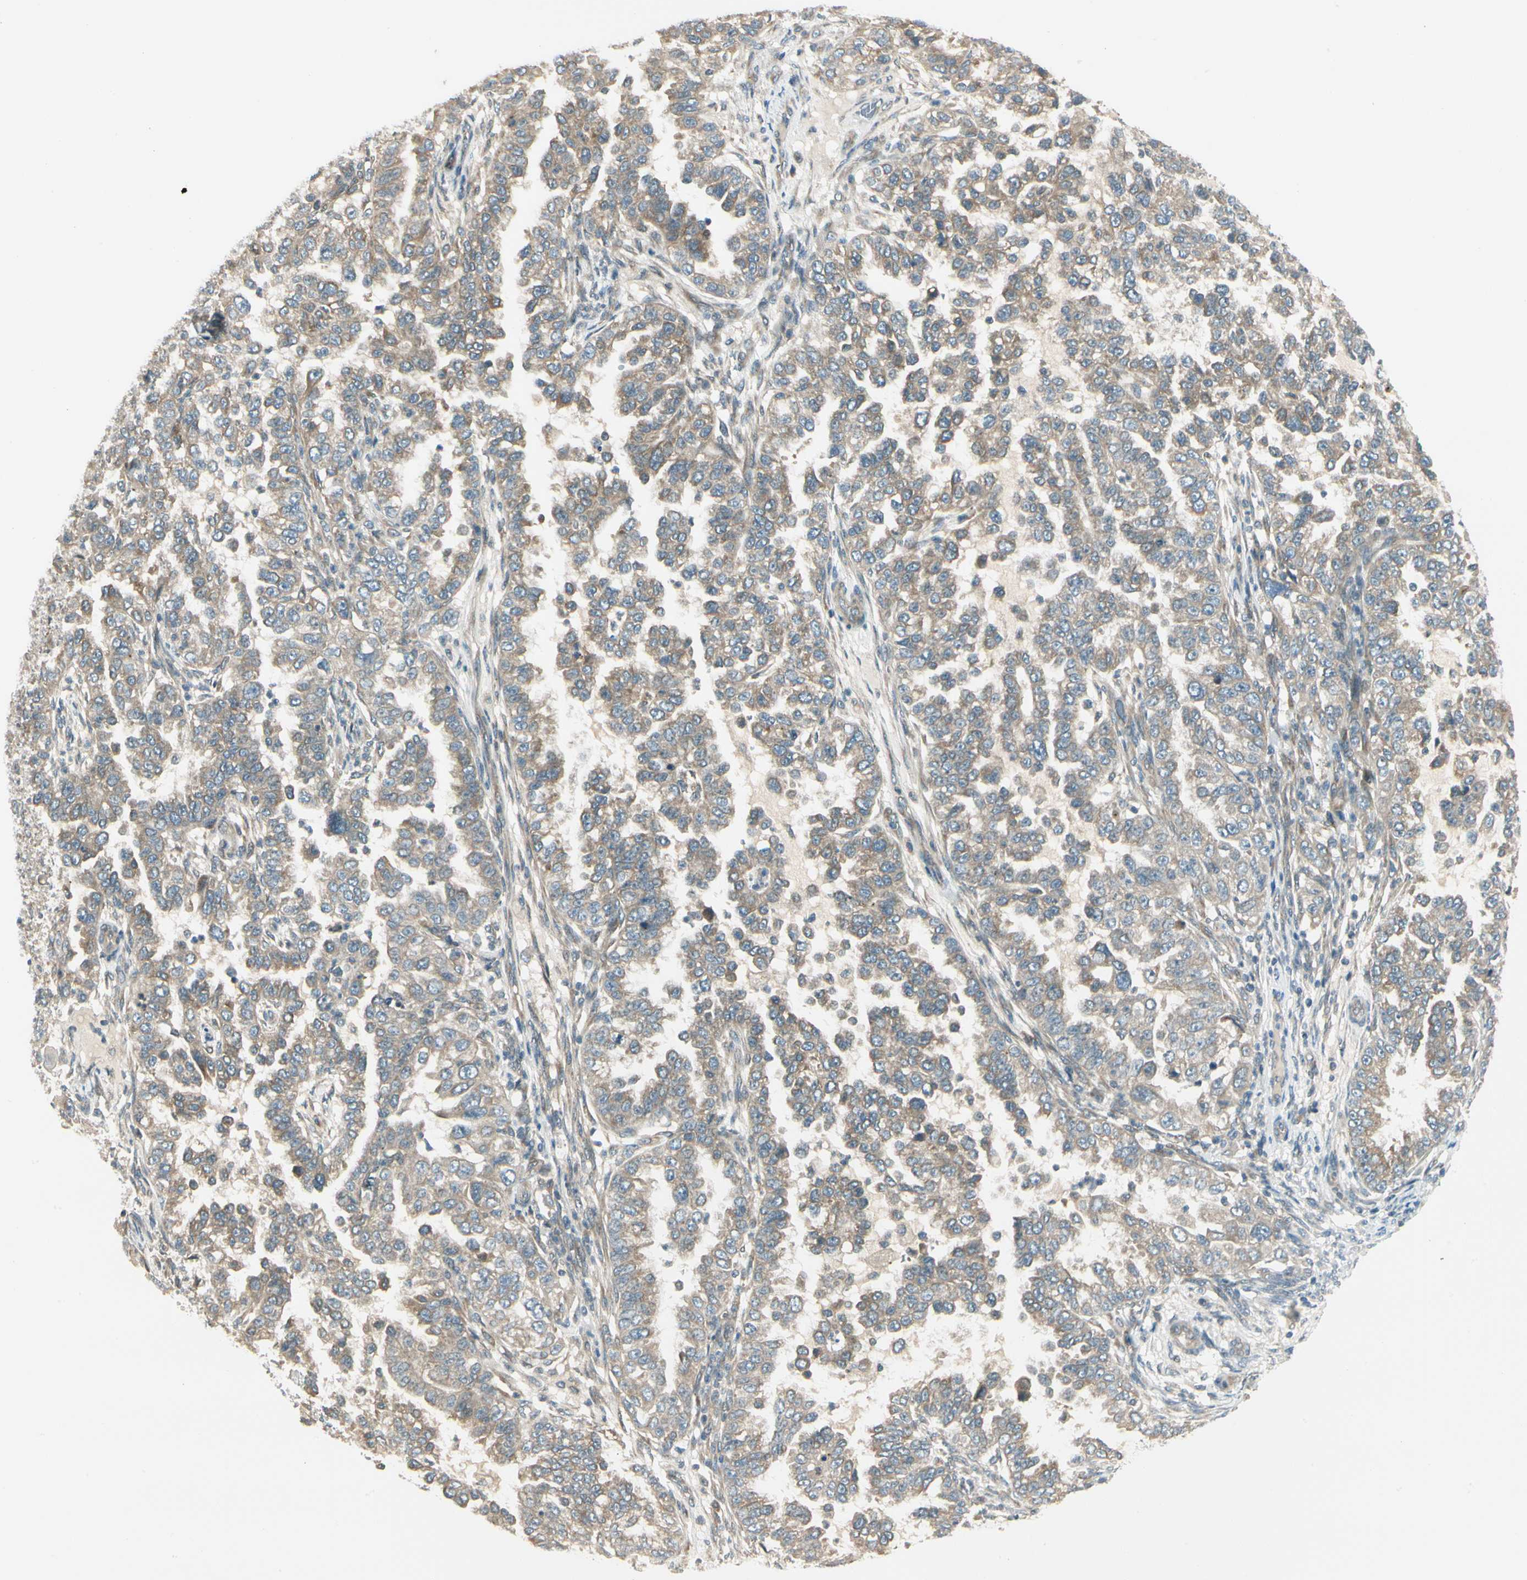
{"staining": {"intensity": "weak", "quantity": ">75%", "location": "cytoplasmic/membranous"}, "tissue": "endometrial cancer", "cell_type": "Tumor cells", "image_type": "cancer", "snomed": [{"axis": "morphology", "description": "Adenocarcinoma, NOS"}, {"axis": "topography", "description": "Endometrium"}], "caption": "A photomicrograph showing weak cytoplasmic/membranous expression in approximately >75% of tumor cells in endometrial cancer (adenocarcinoma), as visualized by brown immunohistochemical staining.", "gene": "BNIP1", "patient": {"sex": "female", "age": 85}}